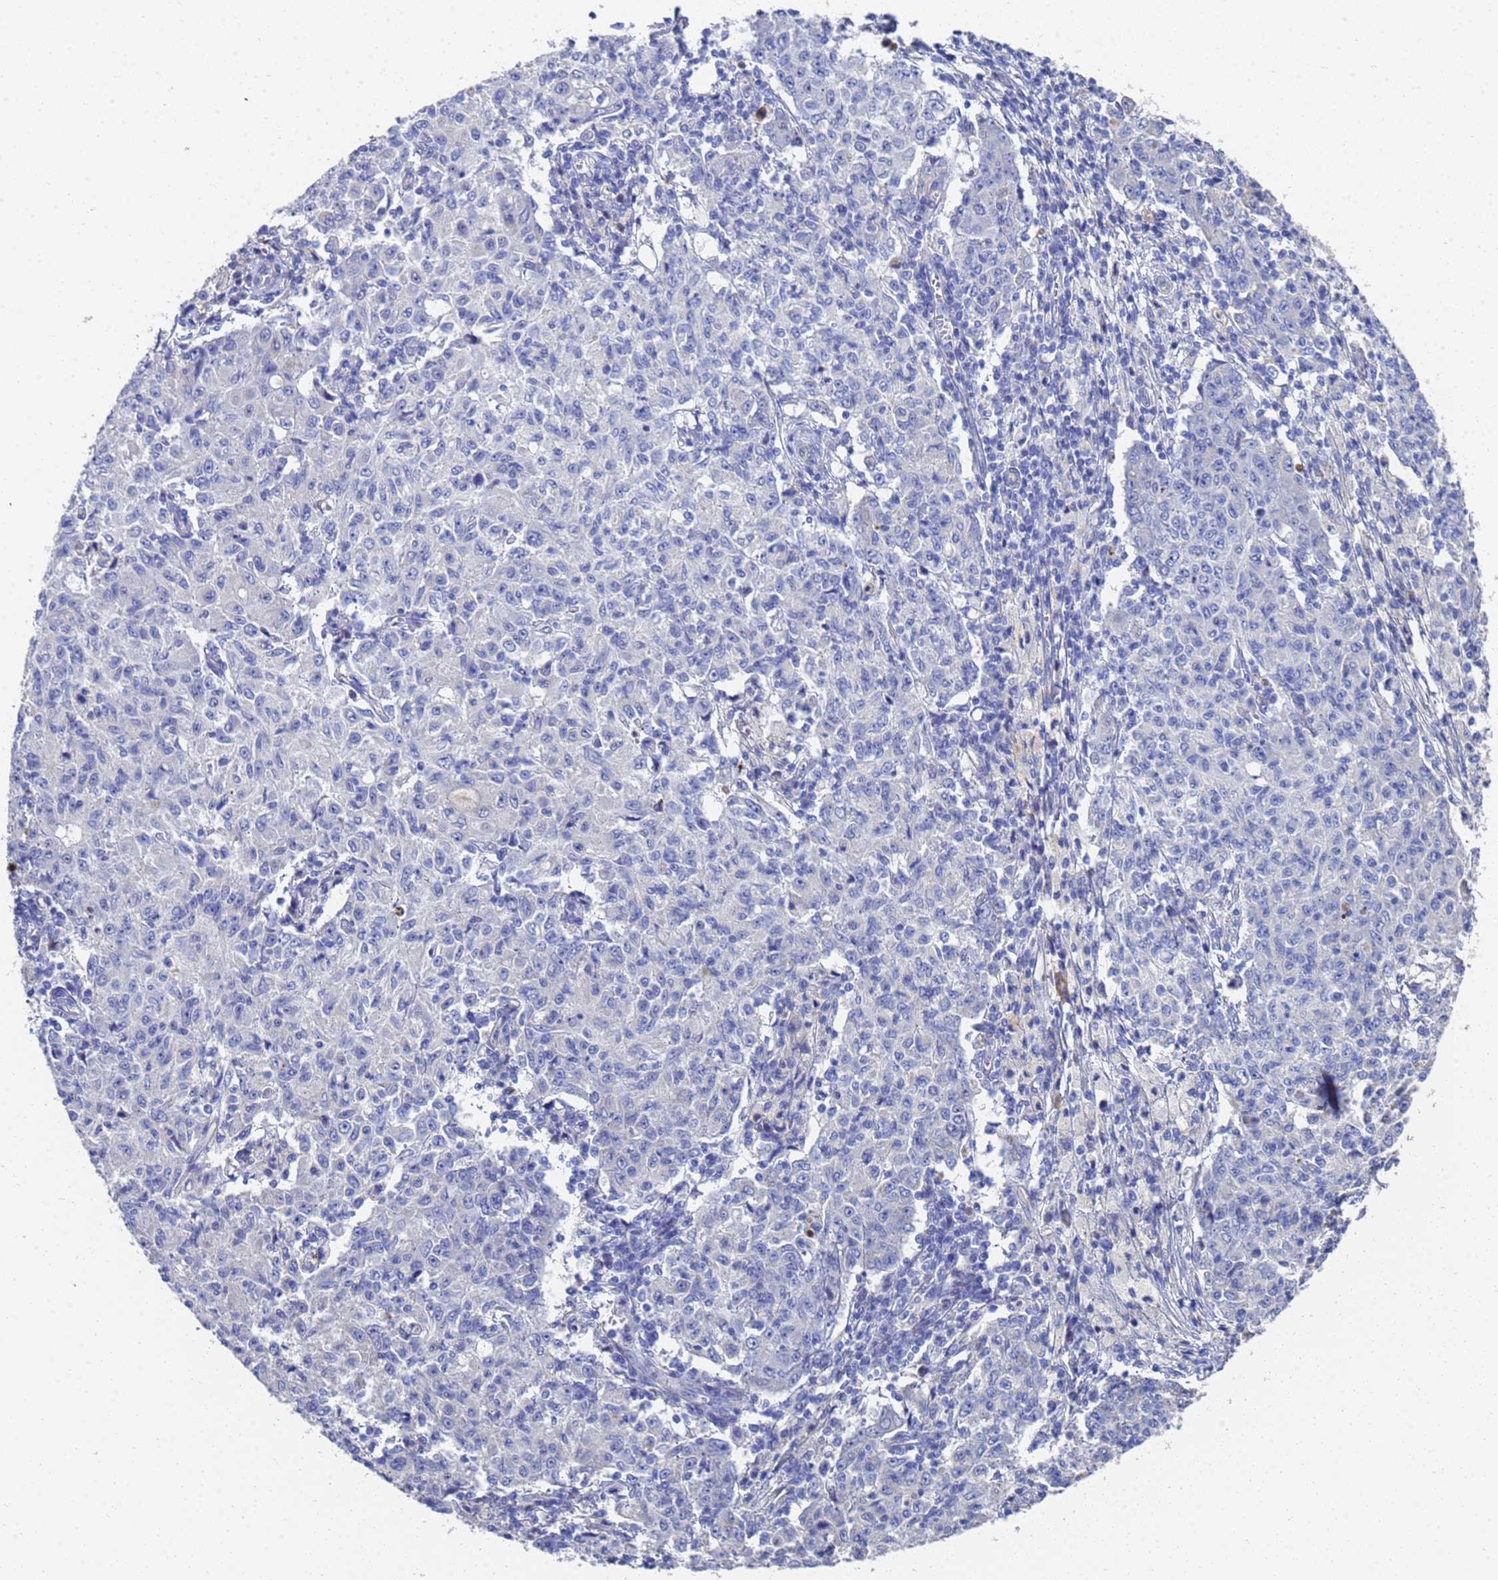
{"staining": {"intensity": "negative", "quantity": "none", "location": "none"}, "tissue": "ovarian cancer", "cell_type": "Tumor cells", "image_type": "cancer", "snomed": [{"axis": "morphology", "description": "Carcinoma, endometroid"}, {"axis": "topography", "description": "Ovary"}], "caption": "This image is of ovarian cancer (endometroid carcinoma) stained with immunohistochemistry (IHC) to label a protein in brown with the nuclei are counter-stained blue. There is no staining in tumor cells. Nuclei are stained in blue.", "gene": "LBX2", "patient": {"sex": "female", "age": 42}}